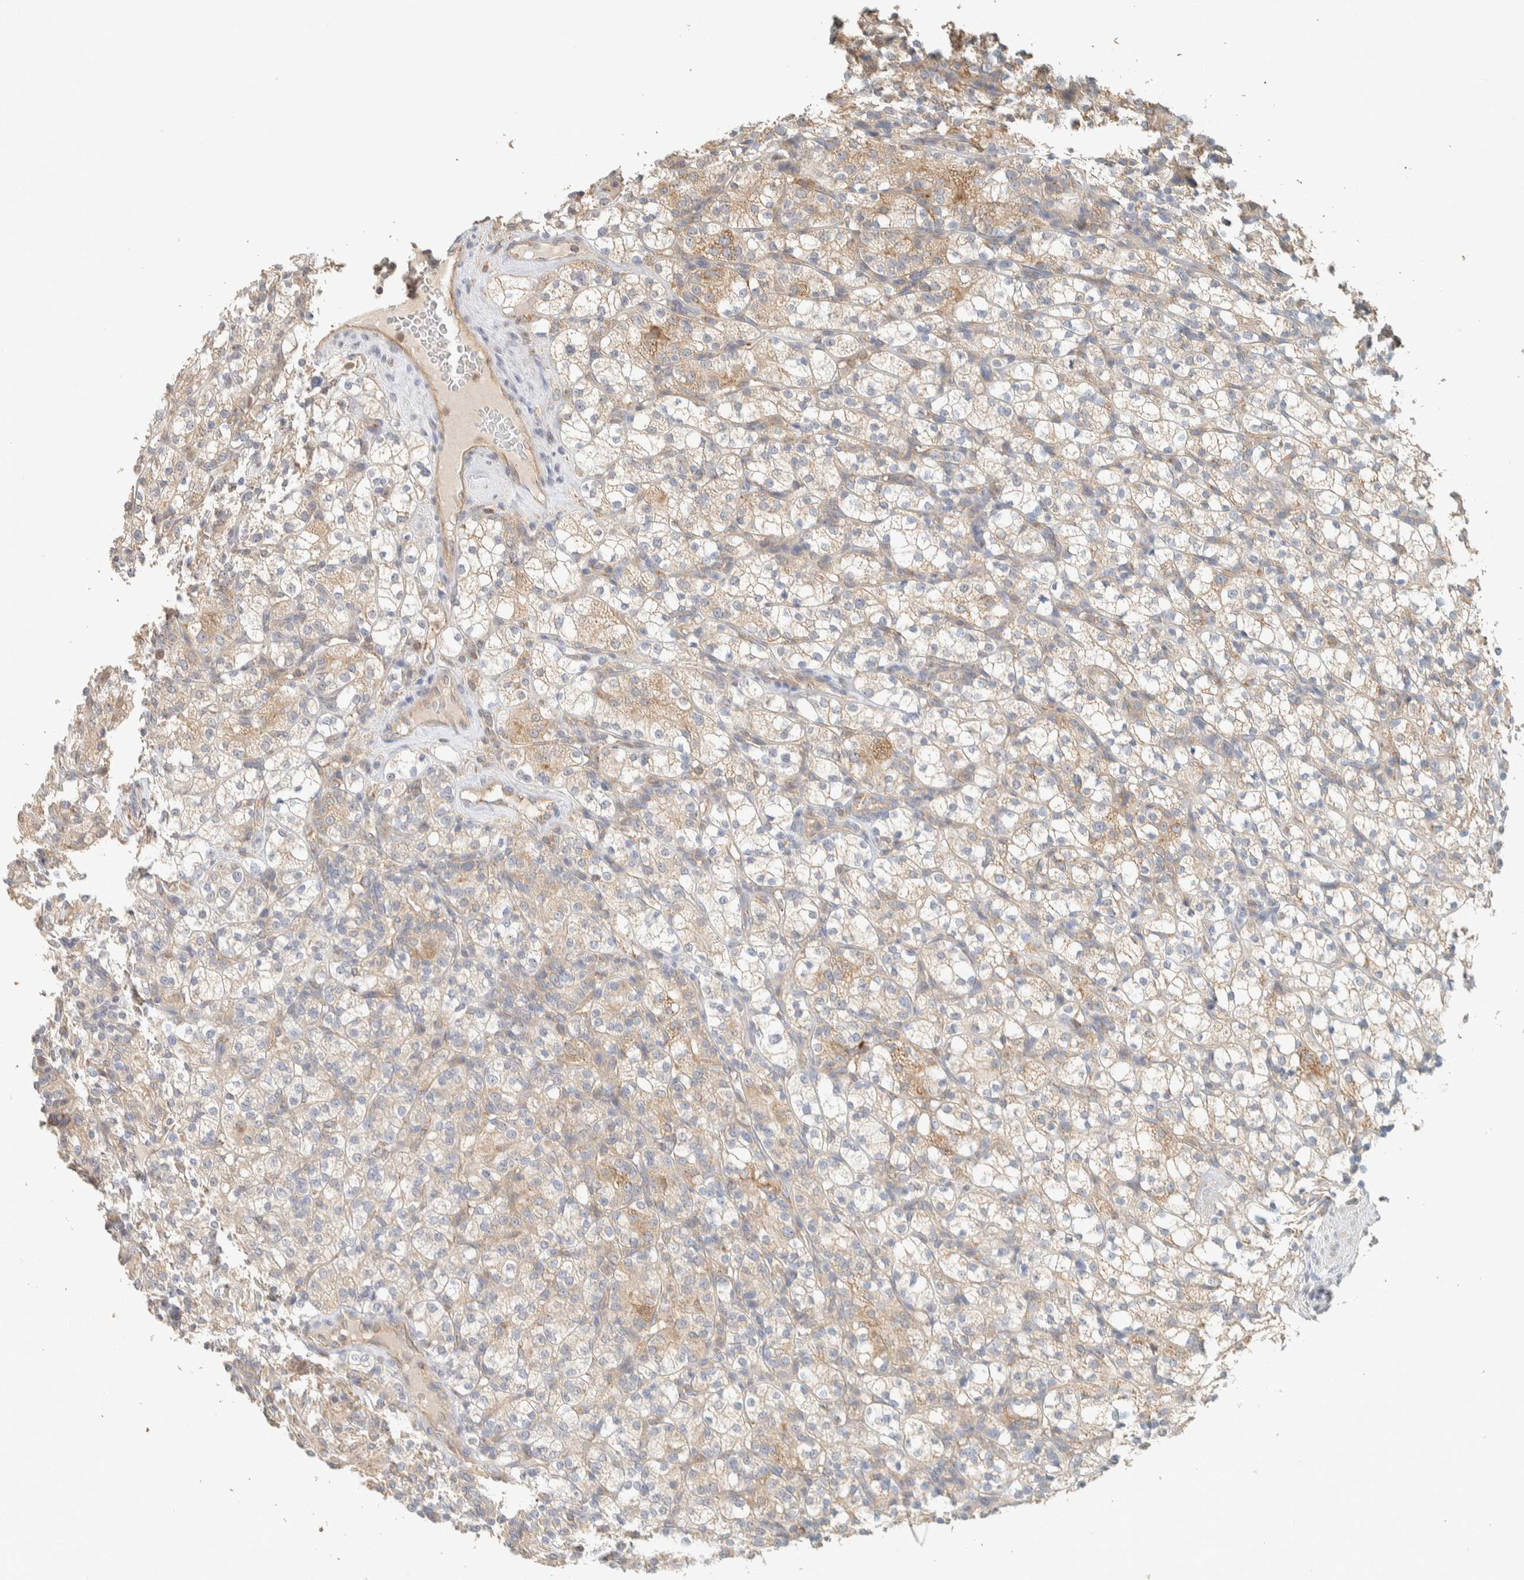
{"staining": {"intensity": "weak", "quantity": ">75%", "location": "cytoplasmic/membranous"}, "tissue": "renal cancer", "cell_type": "Tumor cells", "image_type": "cancer", "snomed": [{"axis": "morphology", "description": "Adenocarcinoma, NOS"}, {"axis": "topography", "description": "Kidney"}], "caption": "Renal cancer stained with a brown dye exhibits weak cytoplasmic/membranous positive expression in about >75% of tumor cells.", "gene": "PDE7B", "patient": {"sex": "male", "age": 77}}